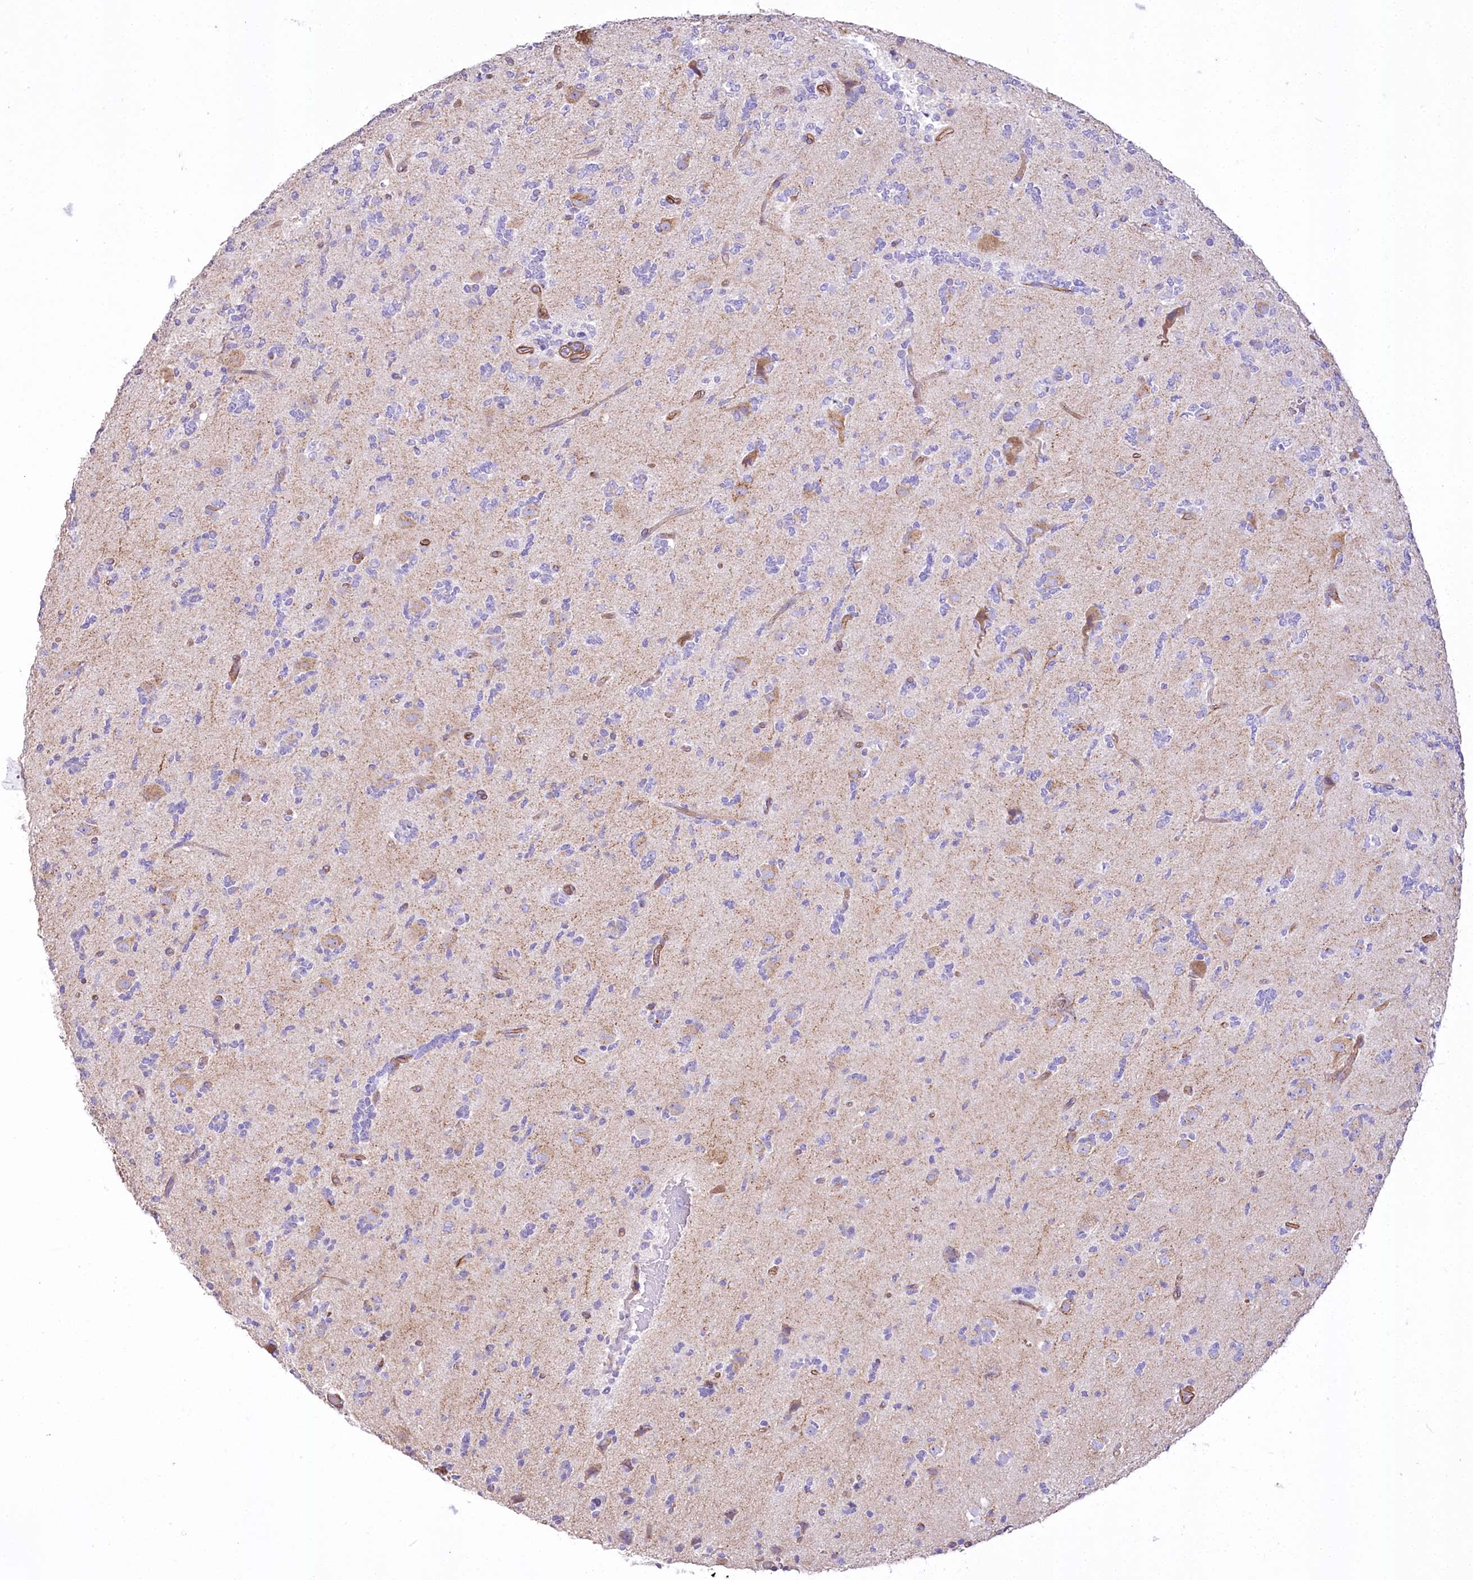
{"staining": {"intensity": "negative", "quantity": "none", "location": "none"}, "tissue": "glioma", "cell_type": "Tumor cells", "image_type": "cancer", "snomed": [{"axis": "morphology", "description": "Glioma, malignant, High grade"}, {"axis": "topography", "description": "Brain"}], "caption": "An image of glioma stained for a protein shows no brown staining in tumor cells.", "gene": "SYNPO2", "patient": {"sex": "female", "age": 62}}